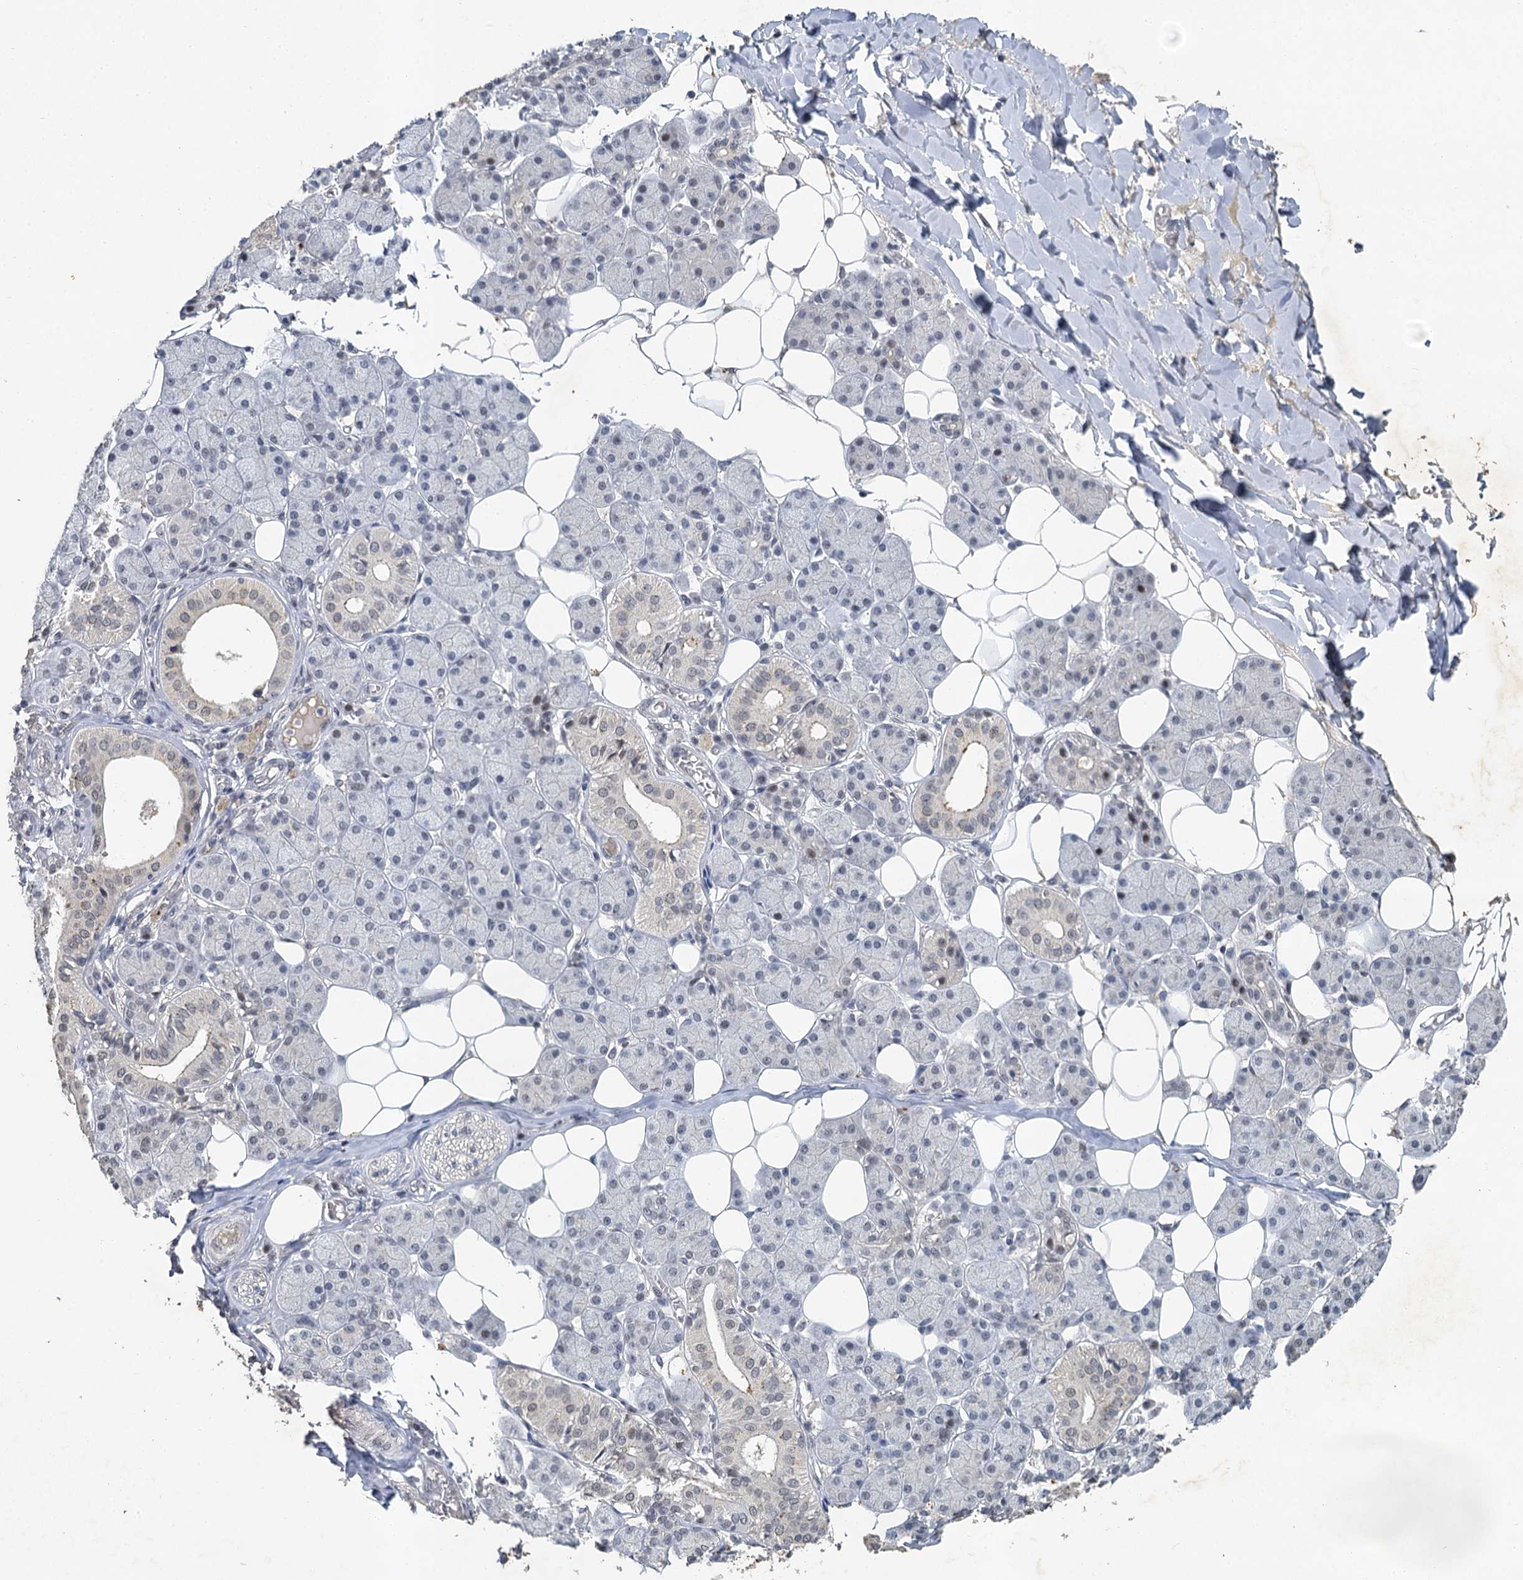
{"staining": {"intensity": "moderate", "quantity": "<25%", "location": "cytoplasmic/membranous"}, "tissue": "salivary gland", "cell_type": "Glandular cells", "image_type": "normal", "snomed": [{"axis": "morphology", "description": "Normal tissue, NOS"}, {"axis": "topography", "description": "Salivary gland"}], "caption": "Brown immunohistochemical staining in benign human salivary gland exhibits moderate cytoplasmic/membranous positivity in about <25% of glandular cells. The staining is performed using DAB (3,3'-diaminobenzidine) brown chromogen to label protein expression. The nuclei are counter-stained blue using hematoxylin.", "gene": "MUCL1", "patient": {"sex": "female", "age": 33}}